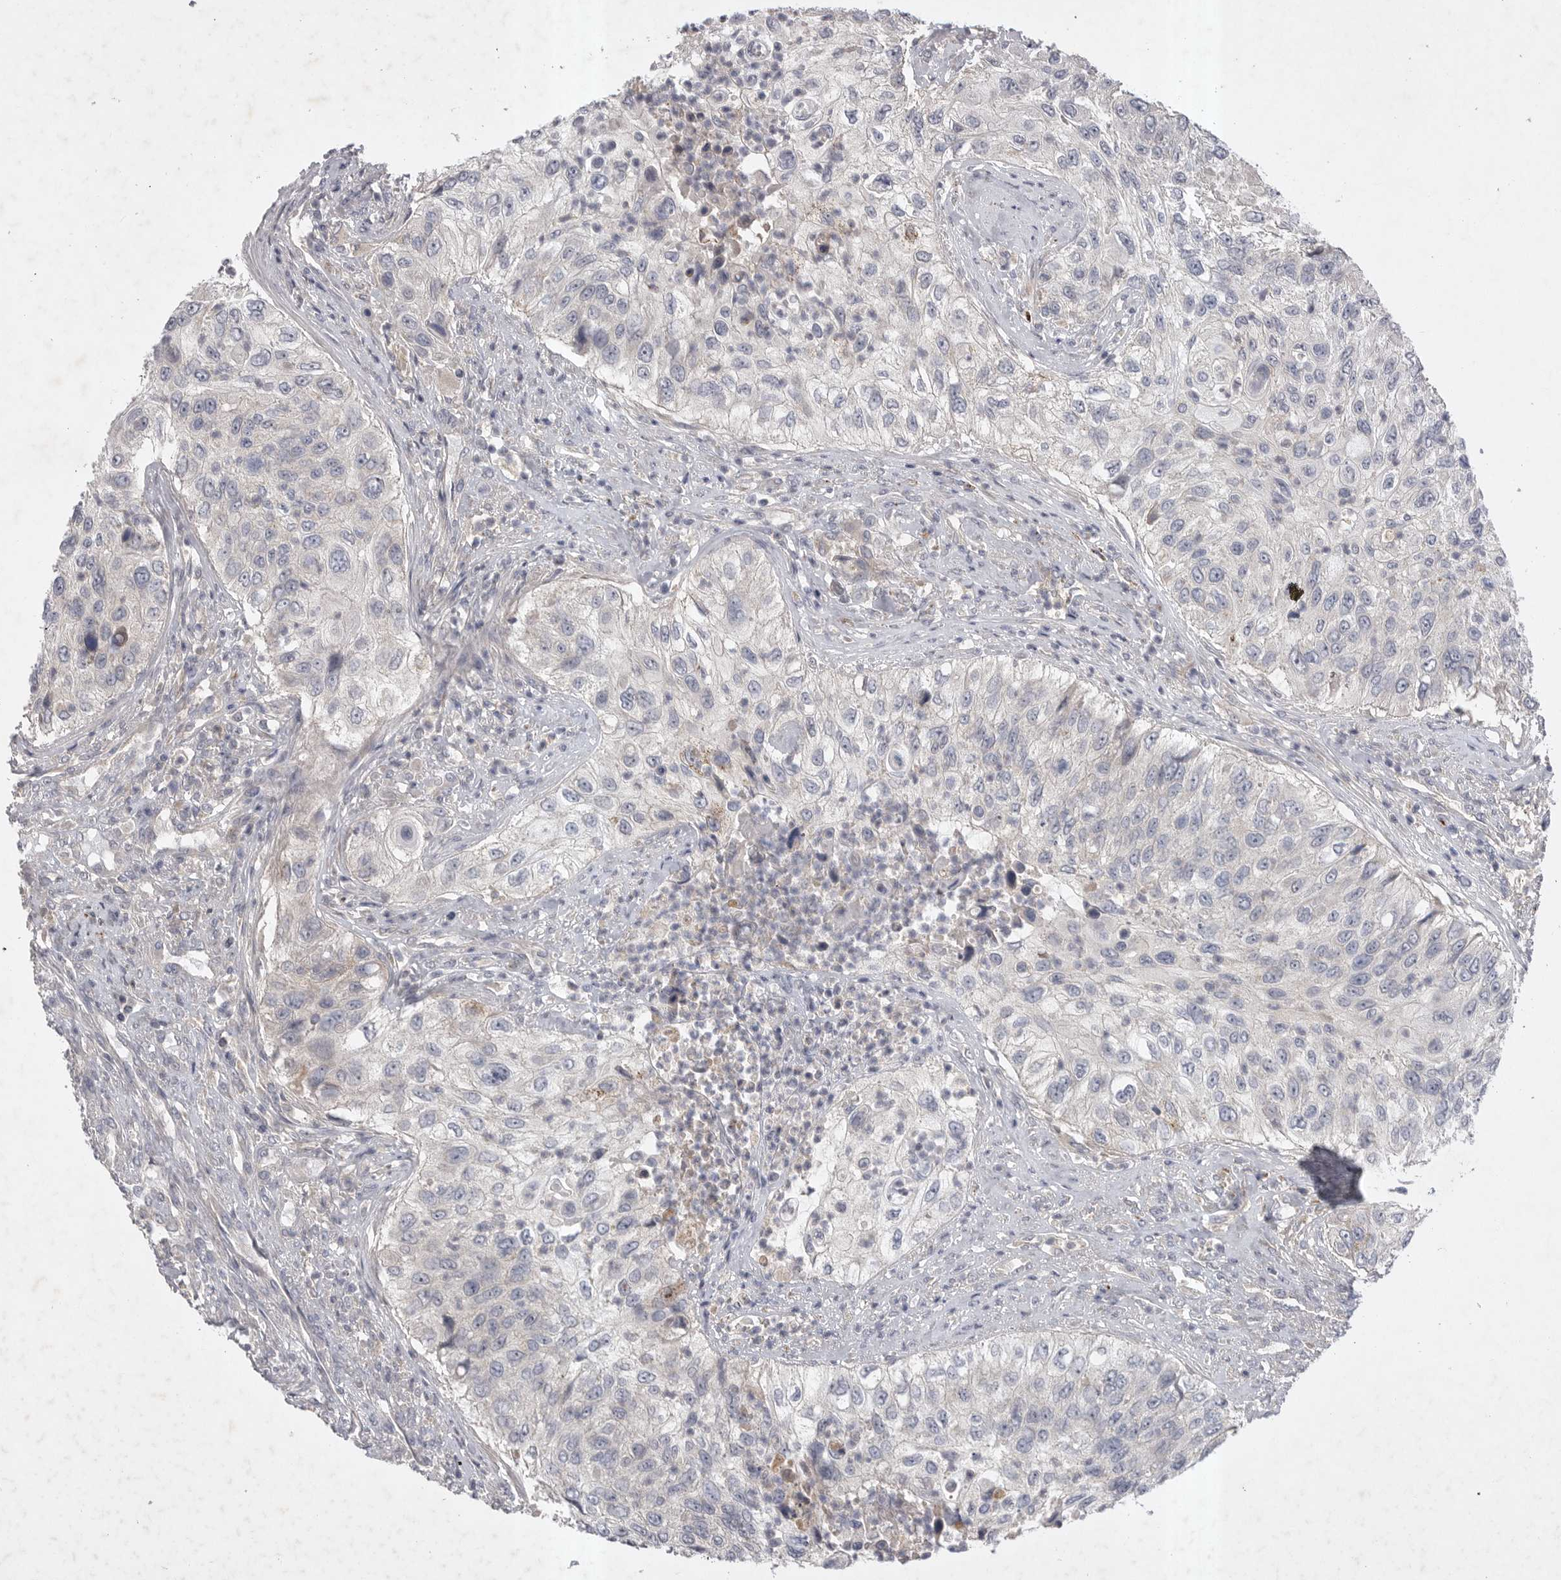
{"staining": {"intensity": "negative", "quantity": "none", "location": "none"}, "tissue": "urothelial cancer", "cell_type": "Tumor cells", "image_type": "cancer", "snomed": [{"axis": "morphology", "description": "Urothelial carcinoma, High grade"}, {"axis": "topography", "description": "Urinary bladder"}], "caption": "Urothelial cancer stained for a protein using immunohistochemistry reveals no expression tumor cells.", "gene": "DHDDS", "patient": {"sex": "female", "age": 60}}